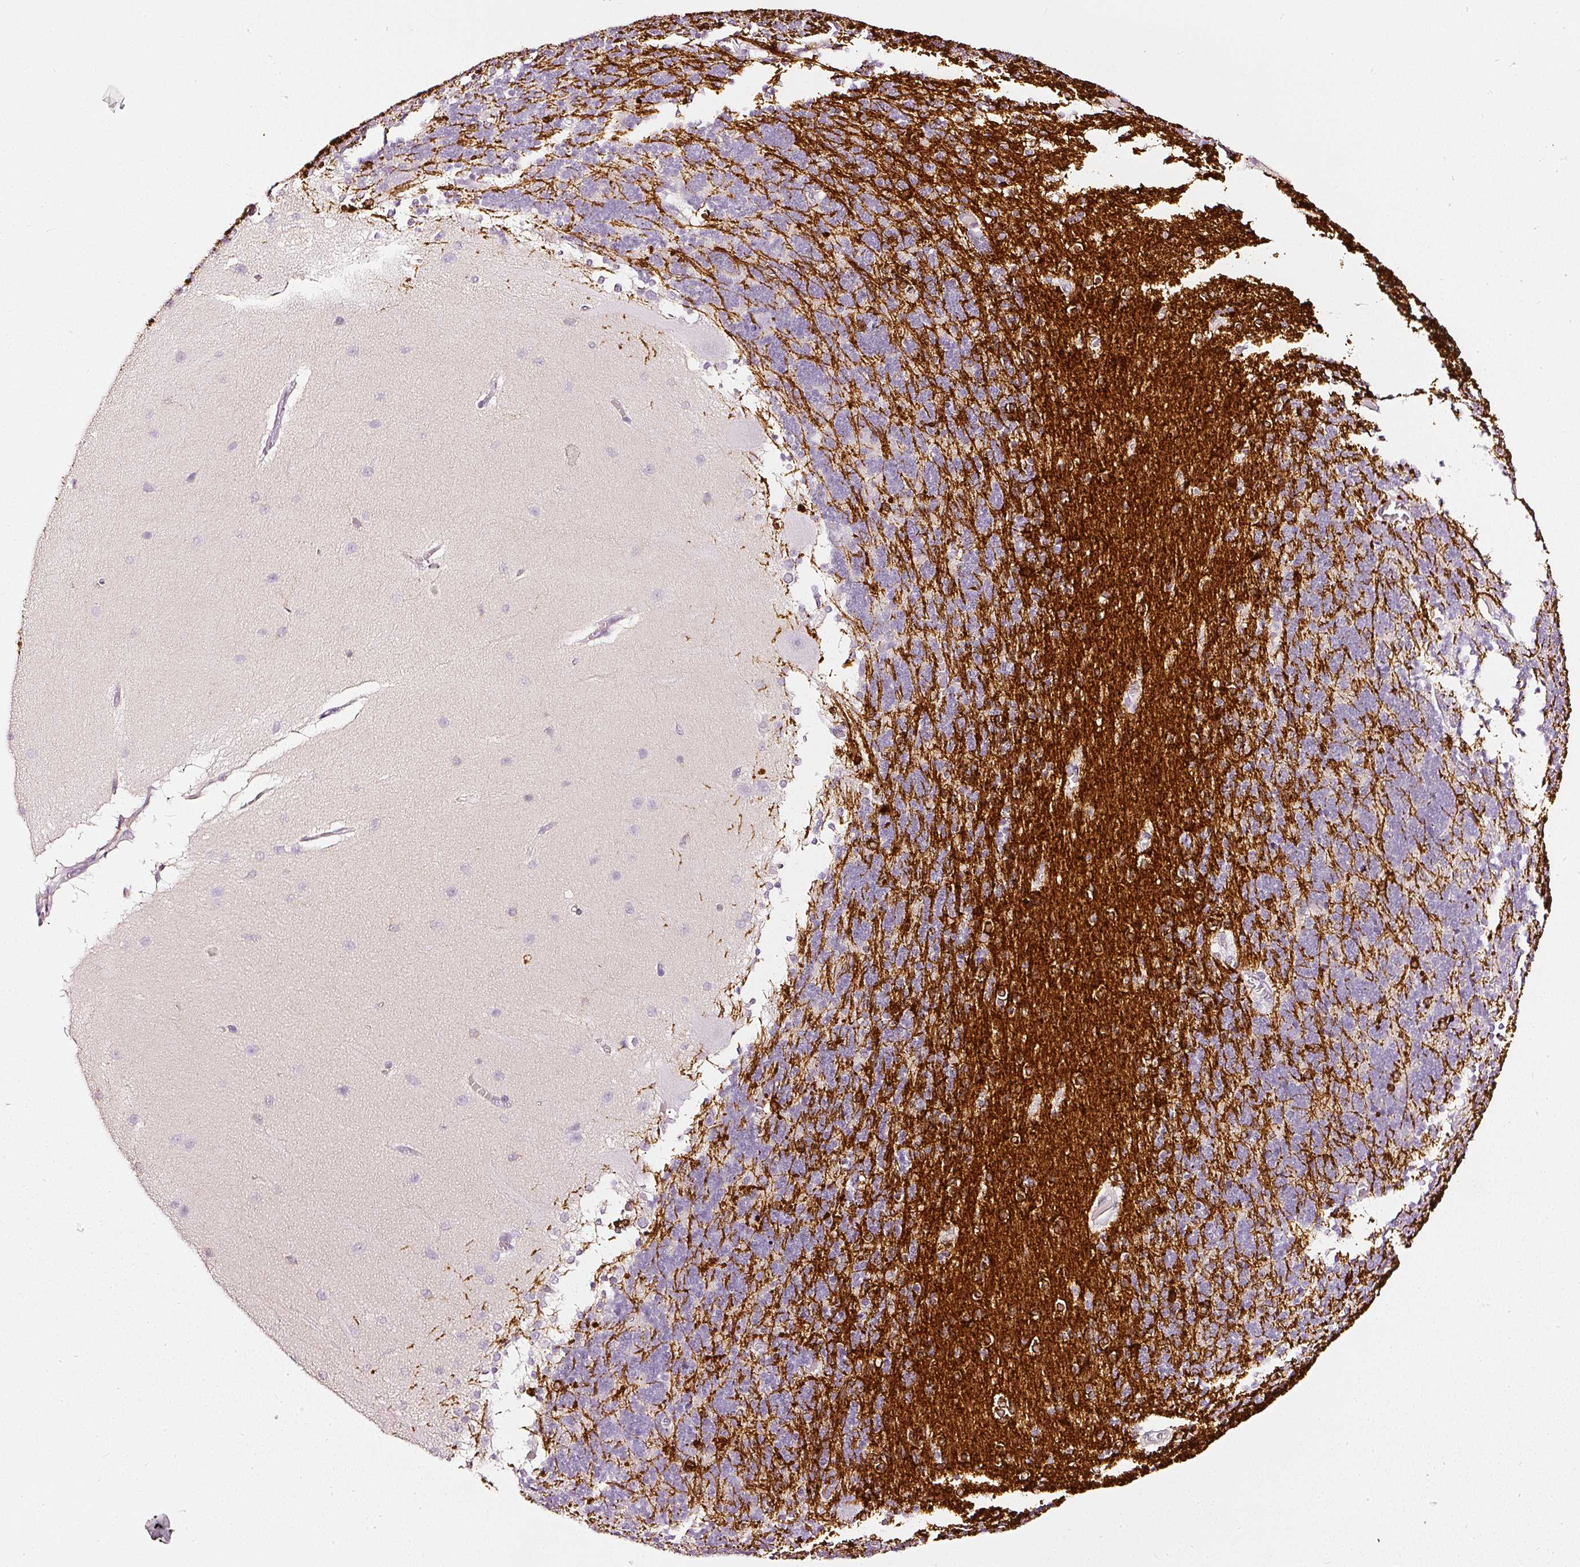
{"staining": {"intensity": "strong", "quantity": "<25%", "location": "cytoplasmic/membranous"}, "tissue": "cerebellum", "cell_type": "Cells in granular layer", "image_type": "normal", "snomed": [{"axis": "morphology", "description": "Normal tissue, NOS"}, {"axis": "topography", "description": "Cerebellum"}], "caption": "This is a micrograph of IHC staining of unremarkable cerebellum, which shows strong expression in the cytoplasmic/membranous of cells in granular layer.", "gene": "CNP", "patient": {"sex": "female", "age": 54}}